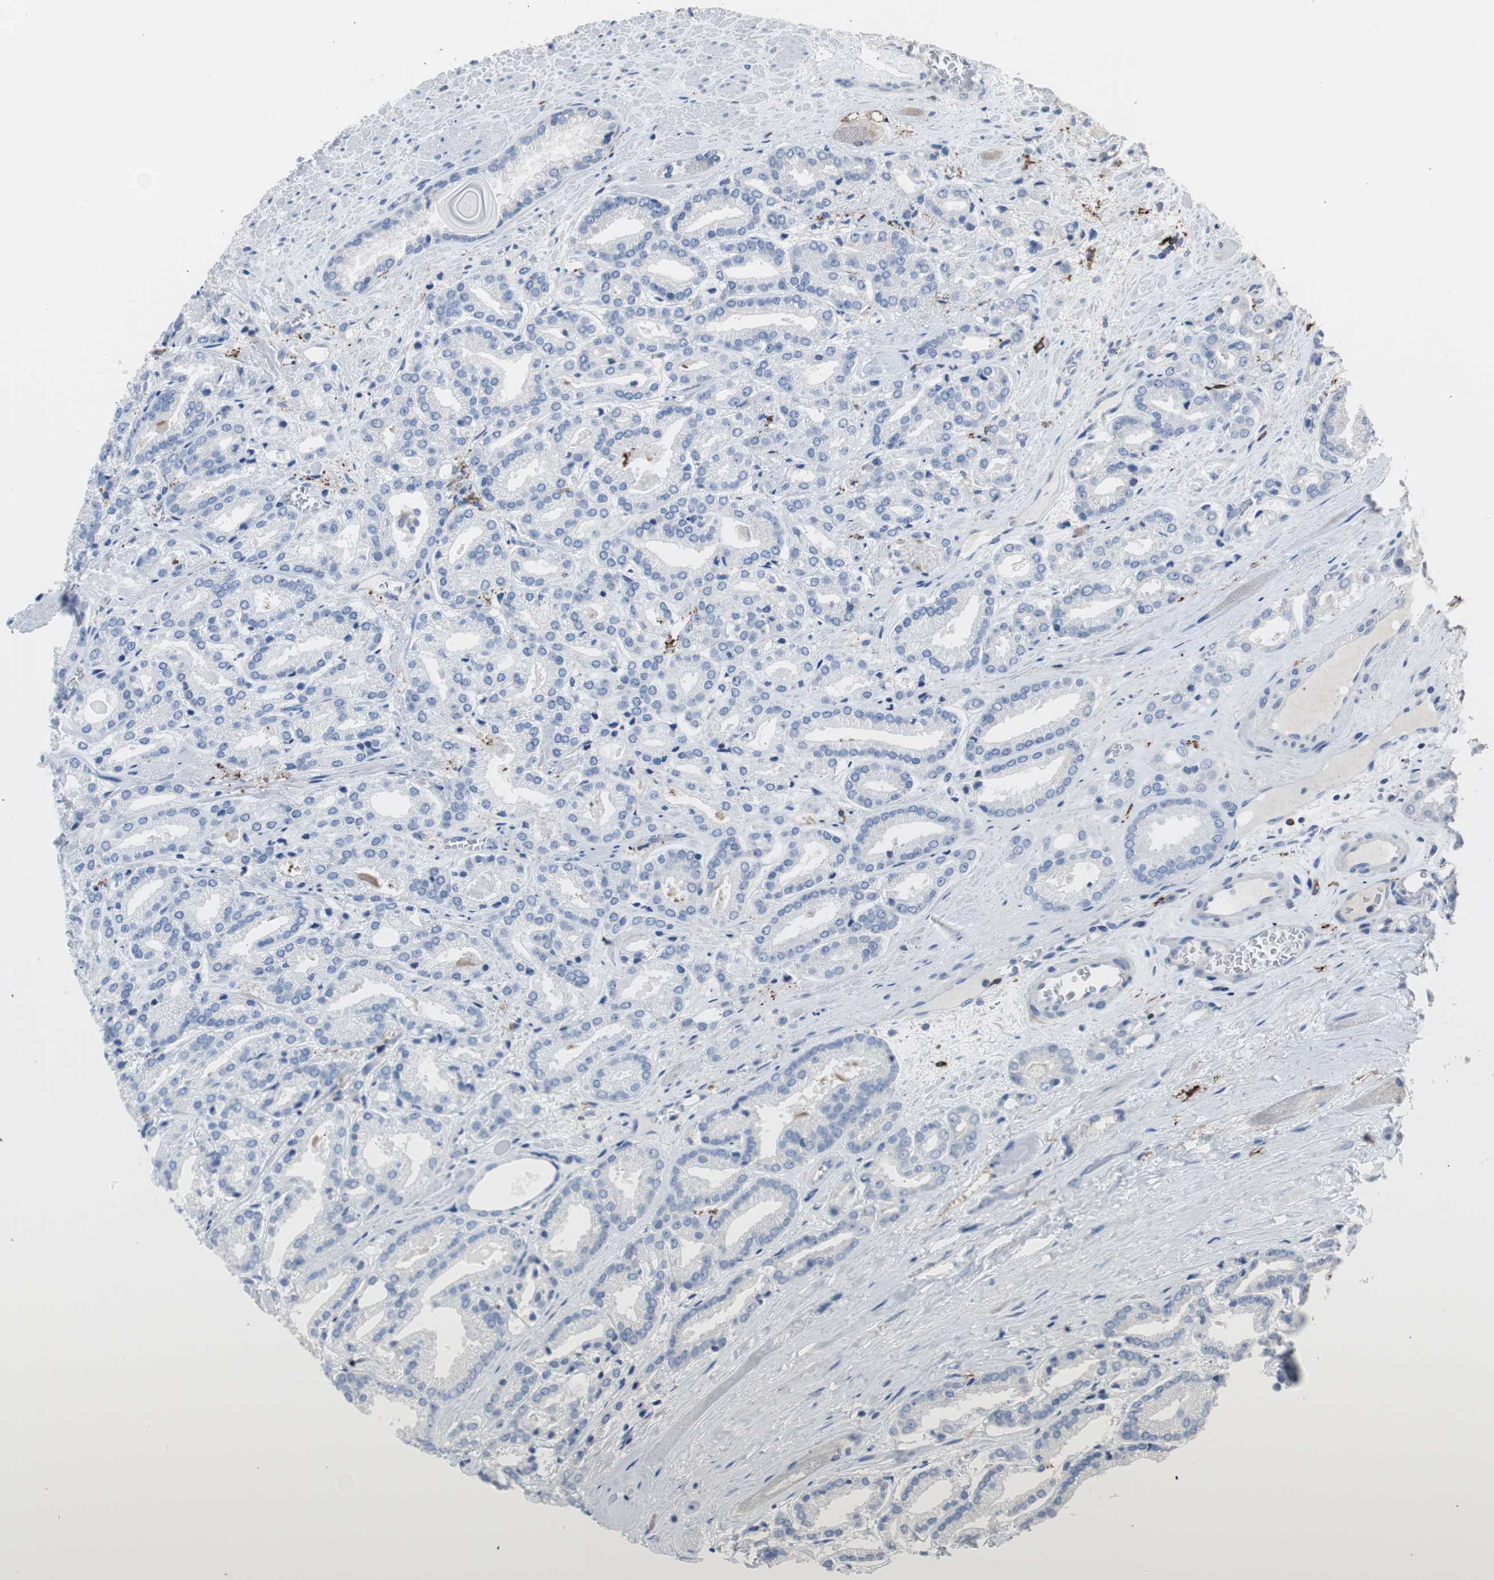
{"staining": {"intensity": "negative", "quantity": "none", "location": "none"}, "tissue": "prostate cancer", "cell_type": "Tumor cells", "image_type": "cancer", "snomed": [{"axis": "morphology", "description": "Adenocarcinoma, Low grade"}, {"axis": "topography", "description": "Prostate"}], "caption": "An immunohistochemistry micrograph of prostate low-grade adenocarcinoma is shown. There is no staining in tumor cells of prostate low-grade adenocarcinoma. Nuclei are stained in blue.", "gene": "FCGR2B", "patient": {"sex": "male", "age": 59}}